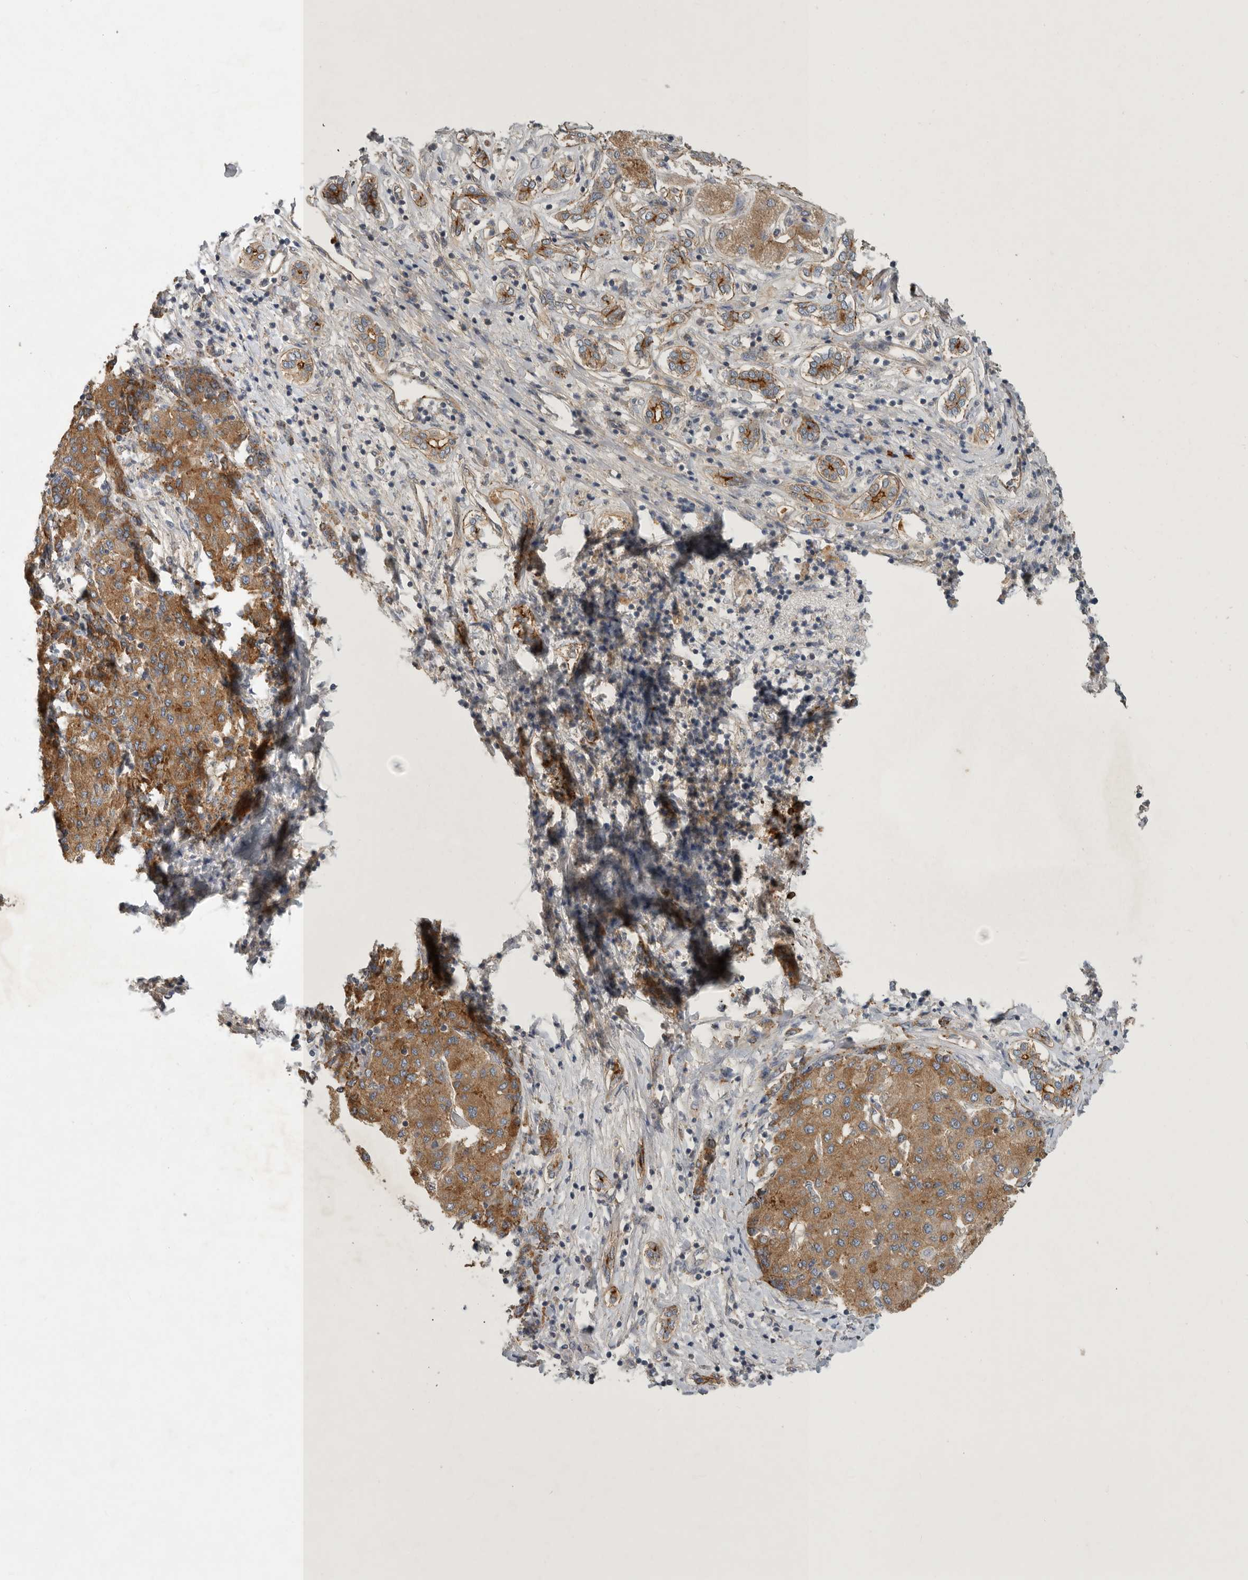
{"staining": {"intensity": "moderate", "quantity": ">75%", "location": "cytoplasmic/membranous"}, "tissue": "liver cancer", "cell_type": "Tumor cells", "image_type": "cancer", "snomed": [{"axis": "morphology", "description": "Carcinoma, Hepatocellular, NOS"}, {"axis": "topography", "description": "Liver"}], "caption": "About >75% of tumor cells in human liver hepatocellular carcinoma exhibit moderate cytoplasmic/membranous protein expression as visualized by brown immunohistochemical staining.", "gene": "MLPH", "patient": {"sex": "male", "age": 65}}